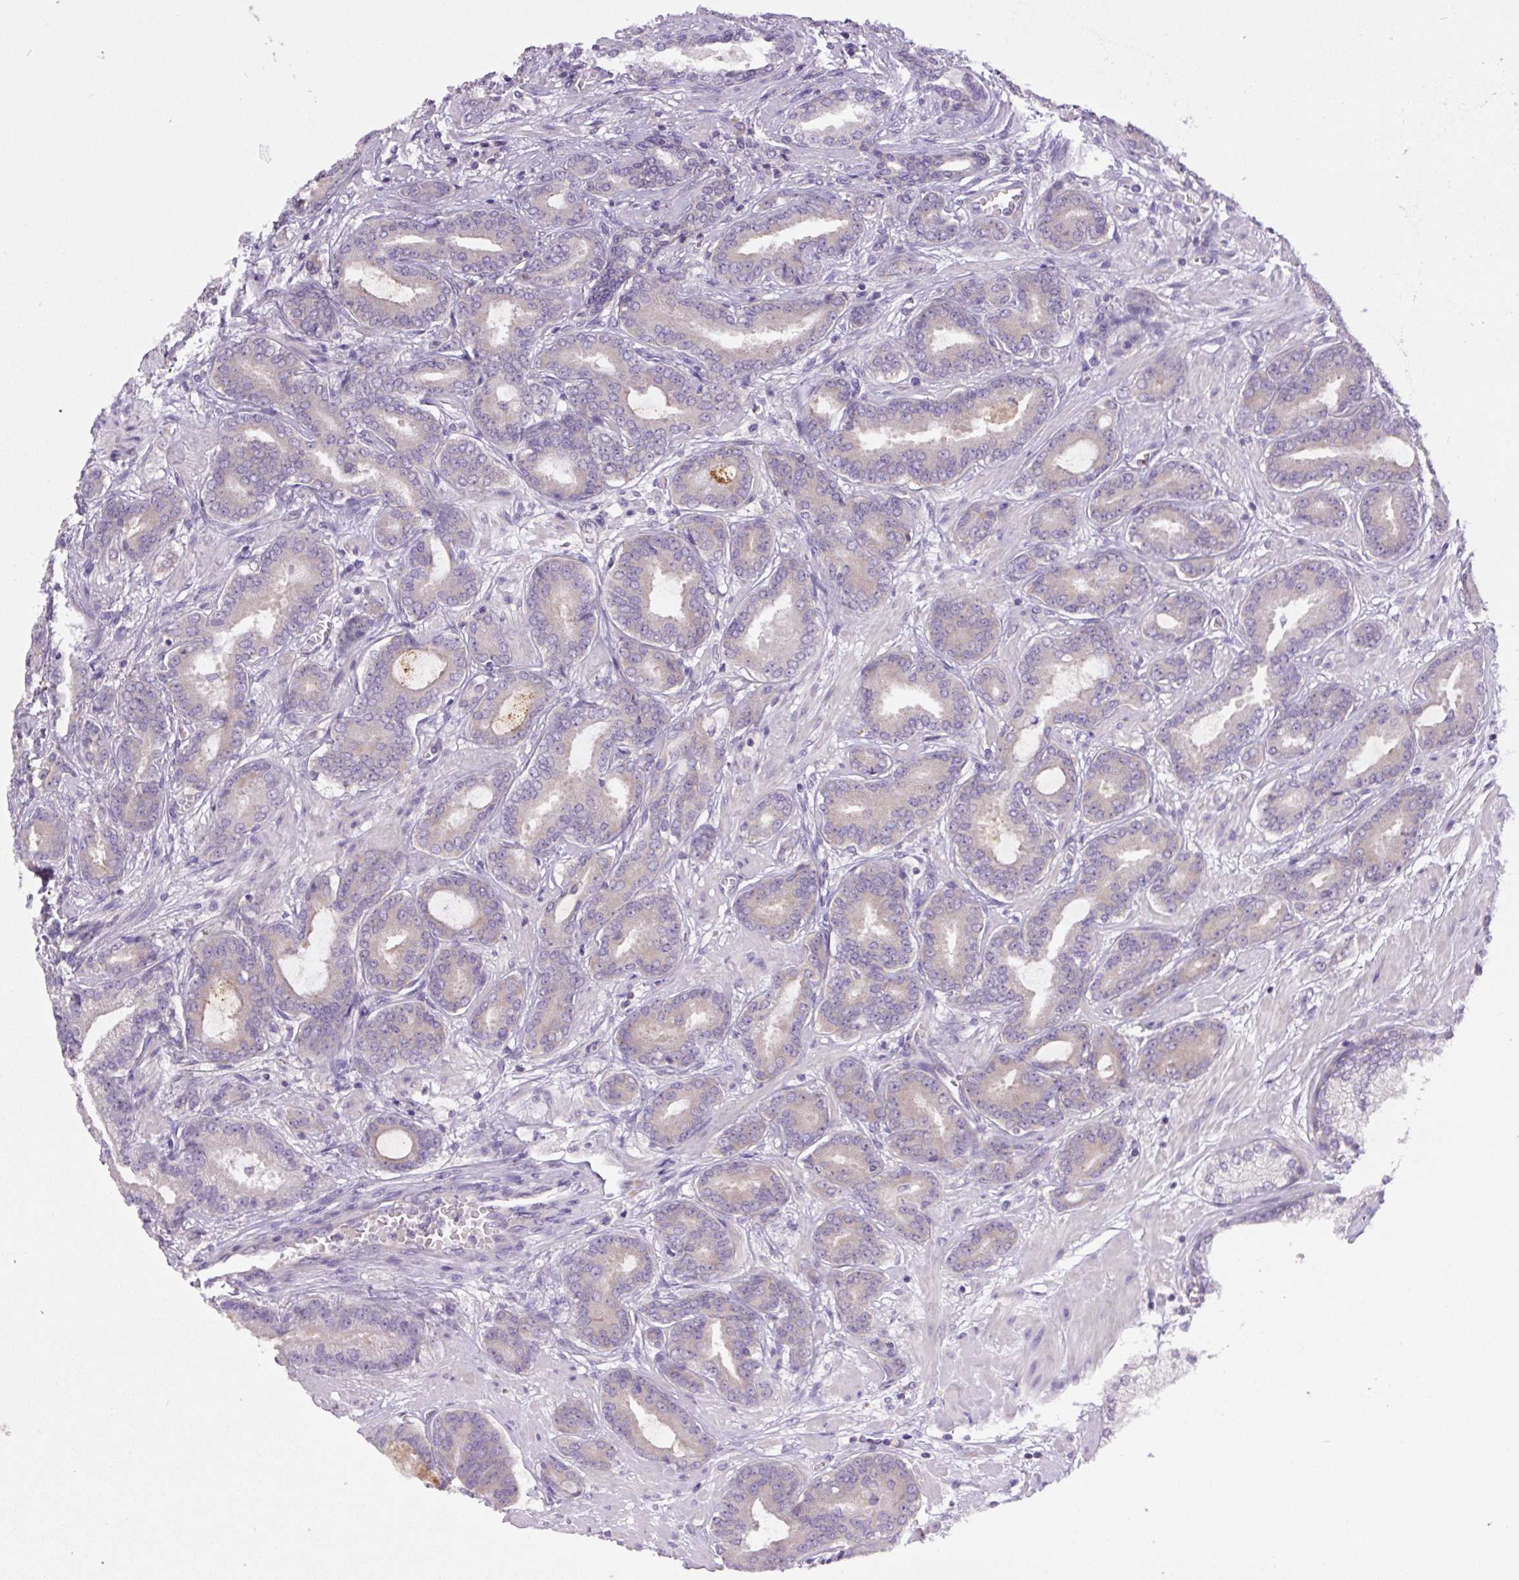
{"staining": {"intensity": "negative", "quantity": "none", "location": "none"}, "tissue": "prostate cancer", "cell_type": "Tumor cells", "image_type": "cancer", "snomed": [{"axis": "morphology", "description": "Adenocarcinoma, Low grade"}, {"axis": "topography", "description": "Prostate and seminal vesicle, NOS"}], "caption": "Prostate cancer (adenocarcinoma (low-grade)) was stained to show a protein in brown. There is no significant expression in tumor cells.", "gene": "MINK1", "patient": {"sex": "male", "age": 61}}